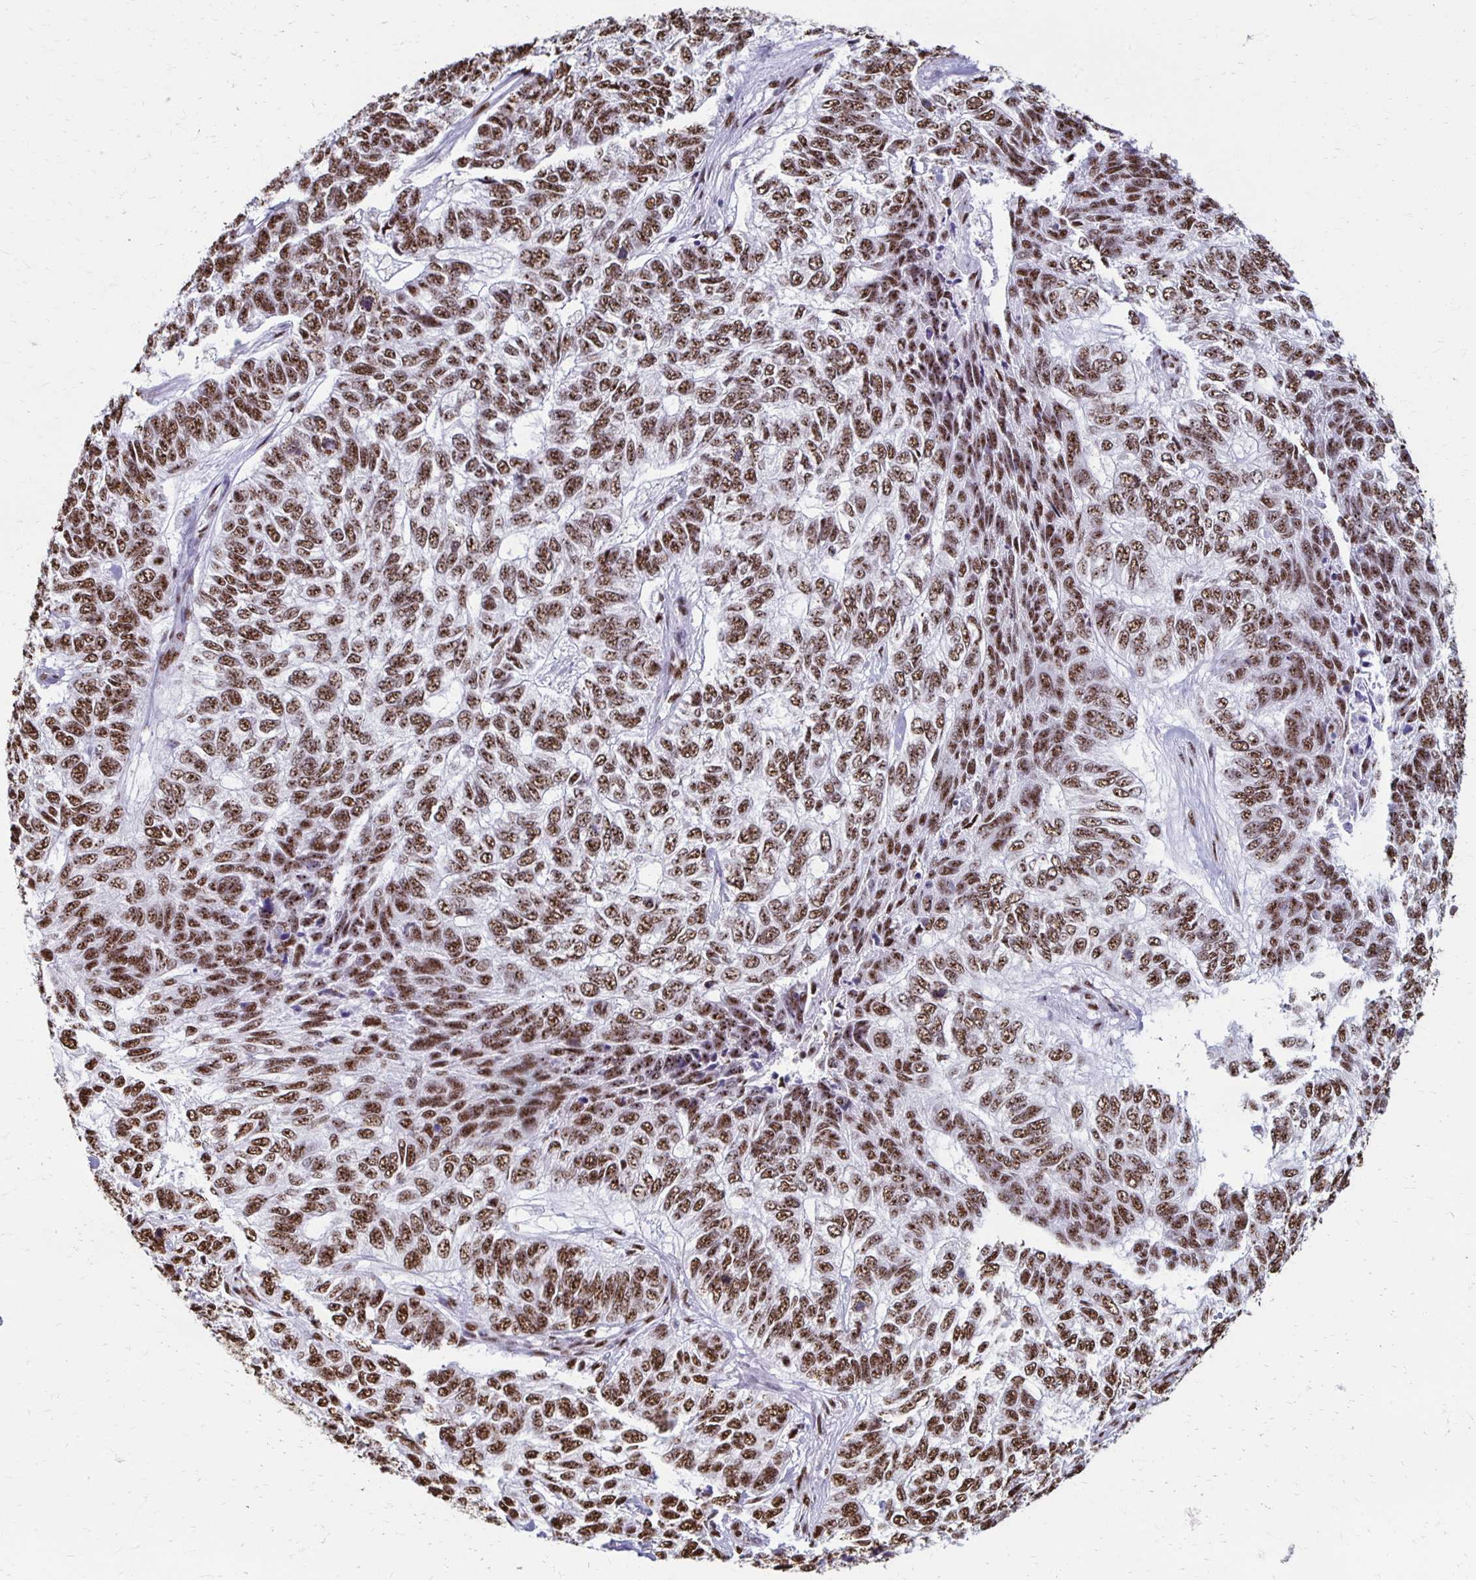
{"staining": {"intensity": "moderate", "quantity": ">75%", "location": "nuclear"}, "tissue": "skin cancer", "cell_type": "Tumor cells", "image_type": "cancer", "snomed": [{"axis": "morphology", "description": "Basal cell carcinoma"}, {"axis": "topography", "description": "Skin"}], "caption": "Protein analysis of skin cancer (basal cell carcinoma) tissue exhibits moderate nuclear staining in about >75% of tumor cells. (DAB IHC, brown staining for protein, blue staining for nuclei).", "gene": "NONO", "patient": {"sex": "female", "age": 65}}